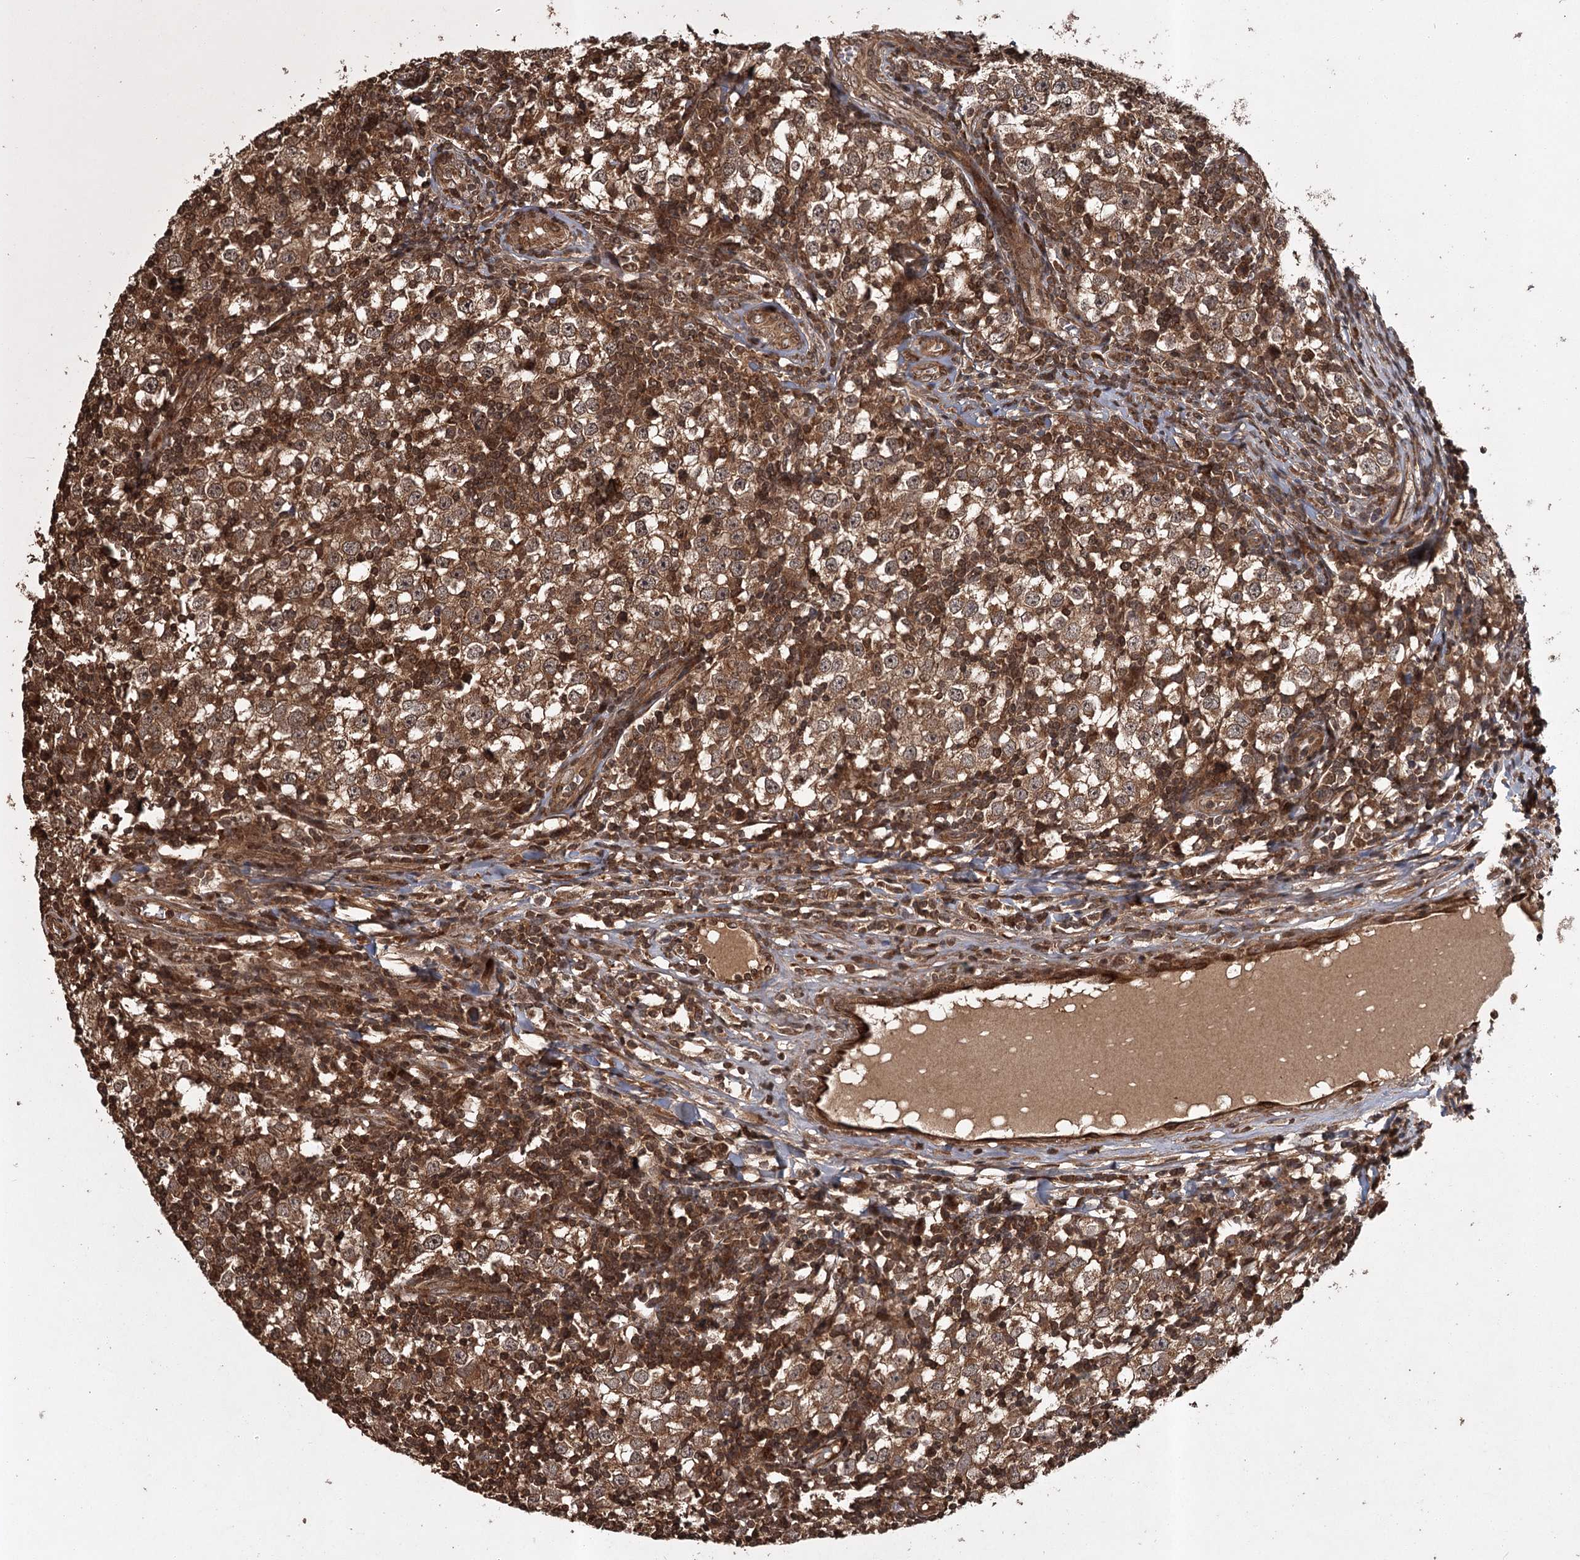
{"staining": {"intensity": "strong", "quantity": ">75%", "location": "cytoplasmic/membranous"}, "tissue": "testis cancer", "cell_type": "Tumor cells", "image_type": "cancer", "snomed": [{"axis": "morphology", "description": "Seminoma, NOS"}, {"axis": "topography", "description": "Testis"}], "caption": "A histopathology image of testis cancer (seminoma) stained for a protein exhibits strong cytoplasmic/membranous brown staining in tumor cells.", "gene": "RPAP3", "patient": {"sex": "male", "age": 65}}